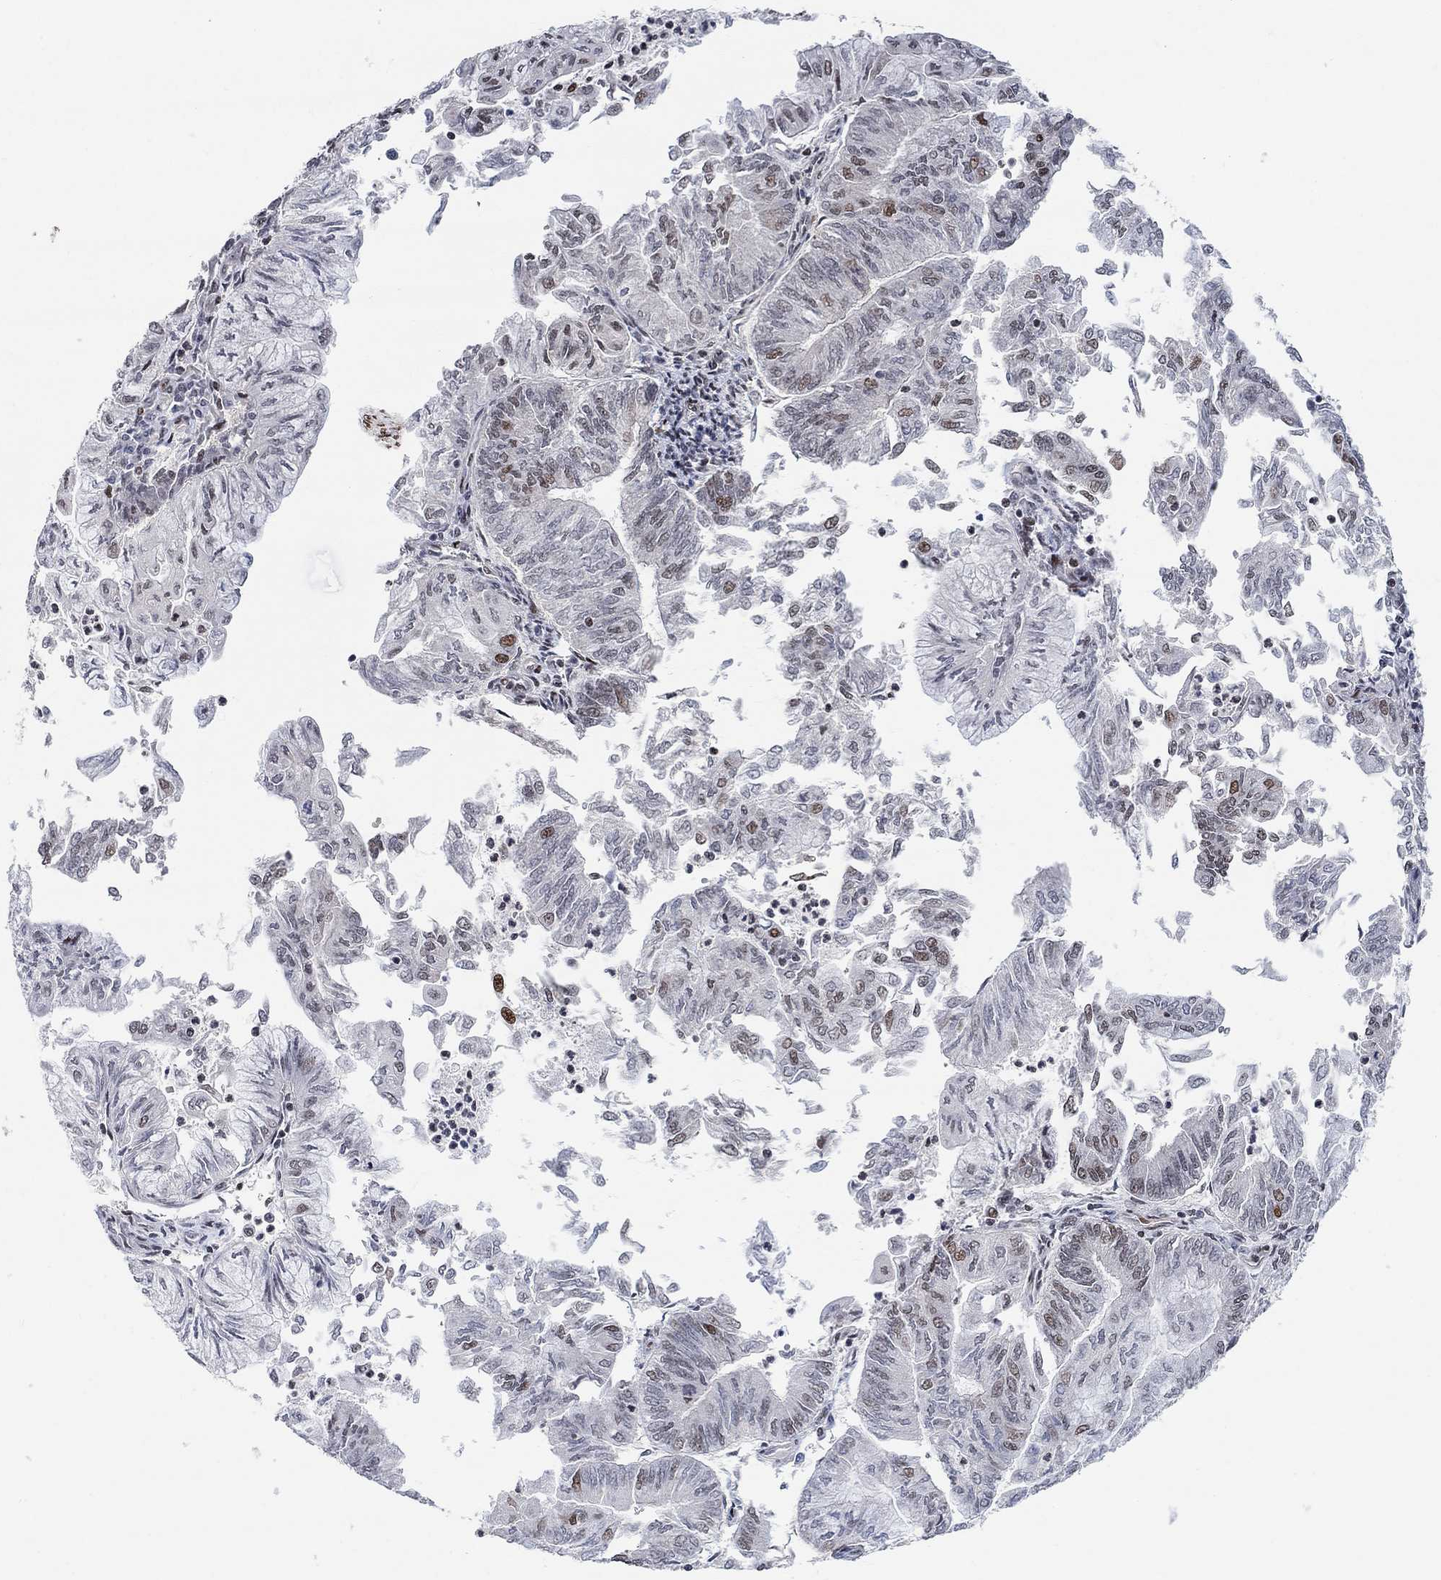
{"staining": {"intensity": "strong", "quantity": "25%-75%", "location": "nuclear"}, "tissue": "endometrial cancer", "cell_type": "Tumor cells", "image_type": "cancer", "snomed": [{"axis": "morphology", "description": "Adenocarcinoma, NOS"}, {"axis": "topography", "description": "Endometrium"}], "caption": "Endometrial cancer (adenocarcinoma) was stained to show a protein in brown. There is high levels of strong nuclear positivity in about 25%-75% of tumor cells. (Stains: DAB in brown, nuclei in blue, Microscopy: brightfield microscopy at high magnification).", "gene": "E4F1", "patient": {"sex": "female", "age": 59}}